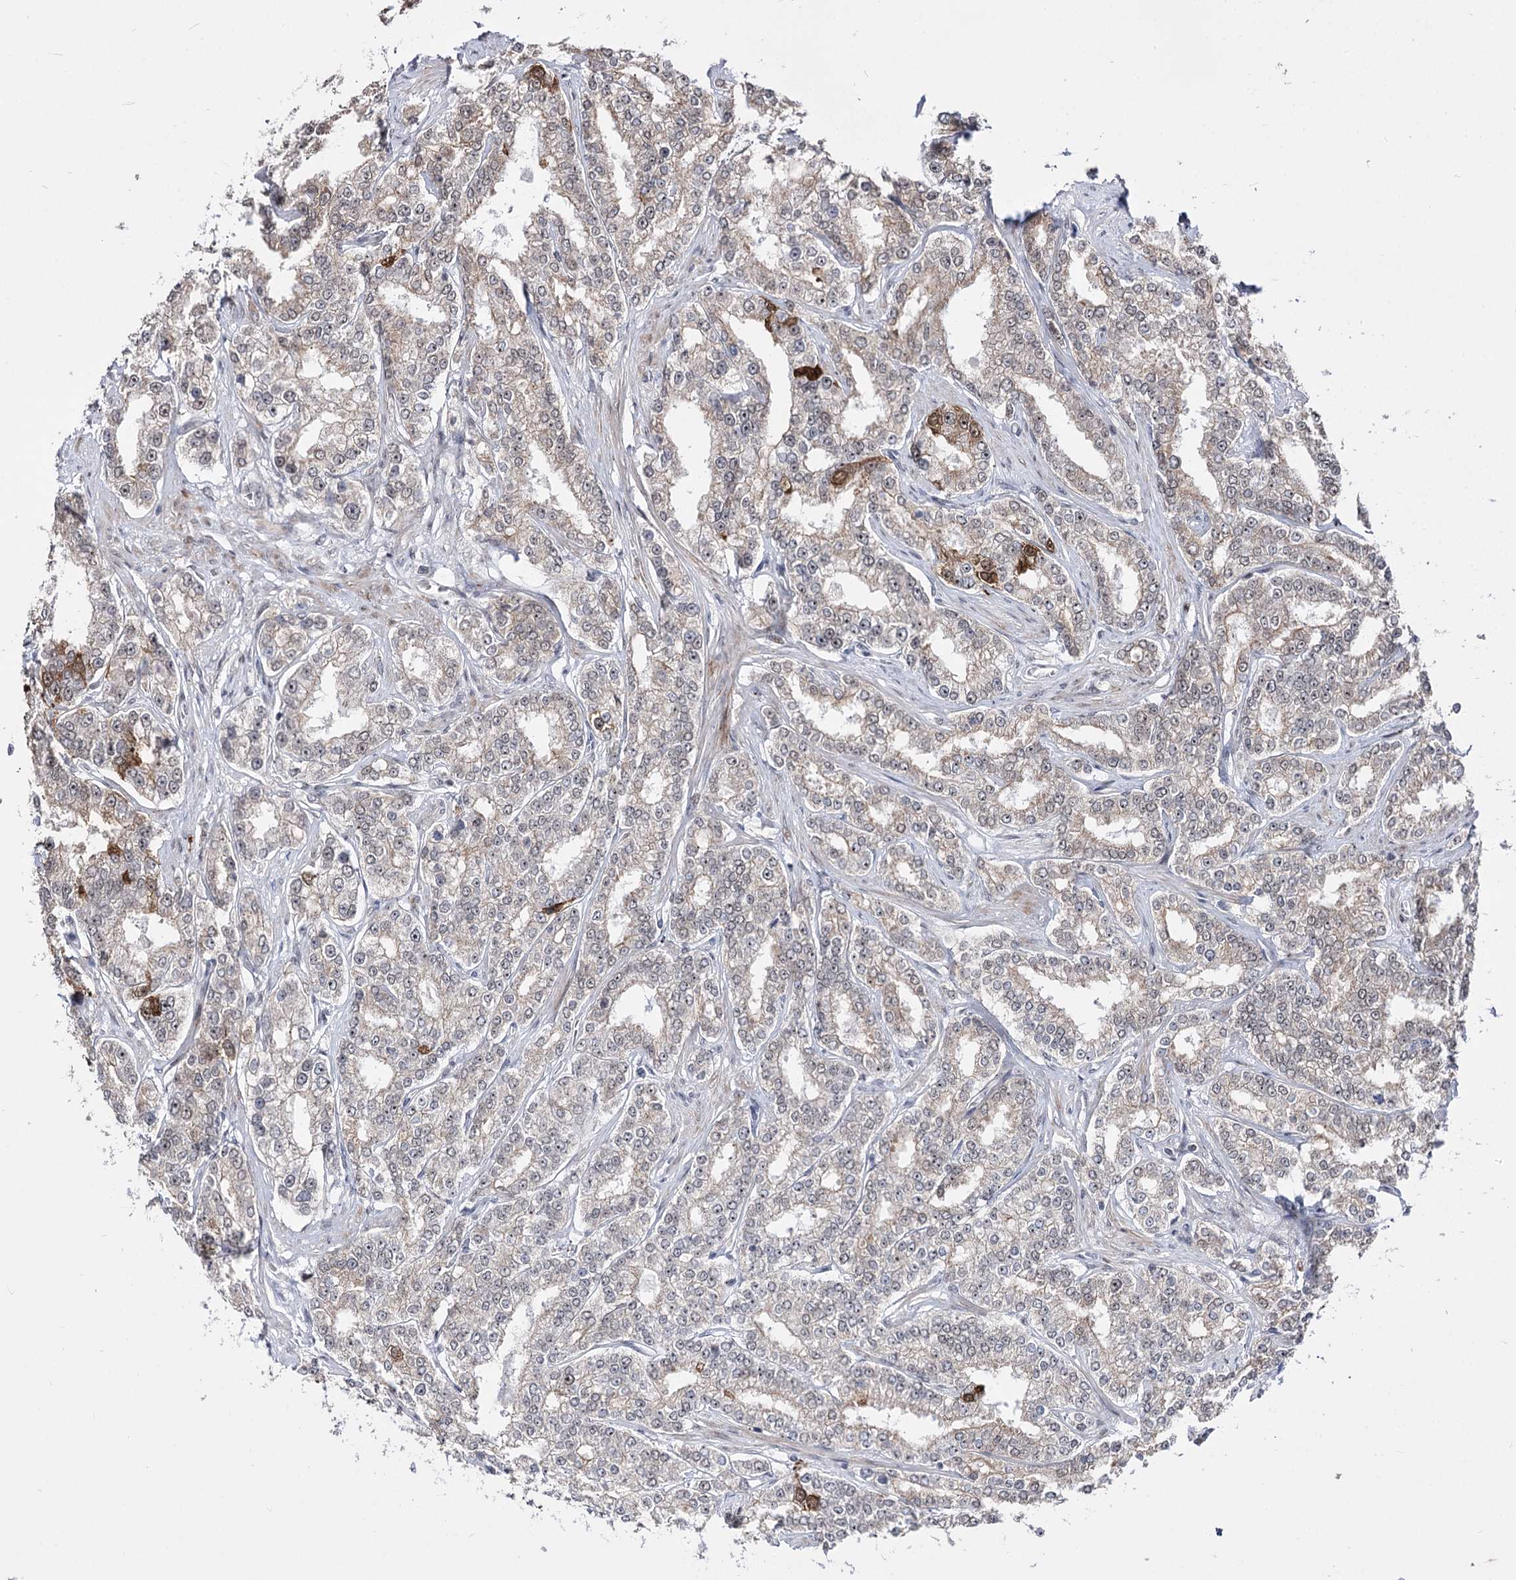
{"staining": {"intensity": "weak", "quantity": "25%-75%", "location": "cytoplasmic/membranous"}, "tissue": "prostate cancer", "cell_type": "Tumor cells", "image_type": "cancer", "snomed": [{"axis": "morphology", "description": "Normal tissue, NOS"}, {"axis": "morphology", "description": "Adenocarcinoma, High grade"}, {"axis": "topography", "description": "Prostate"}], "caption": "Immunohistochemistry (IHC) micrograph of human high-grade adenocarcinoma (prostate) stained for a protein (brown), which demonstrates low levels of weak cytoplasmic/membranous expression in approximately 25%-75% of tumor cells.", "gene": "STOX1", "patient": {"sex": "male", "age": 83}}